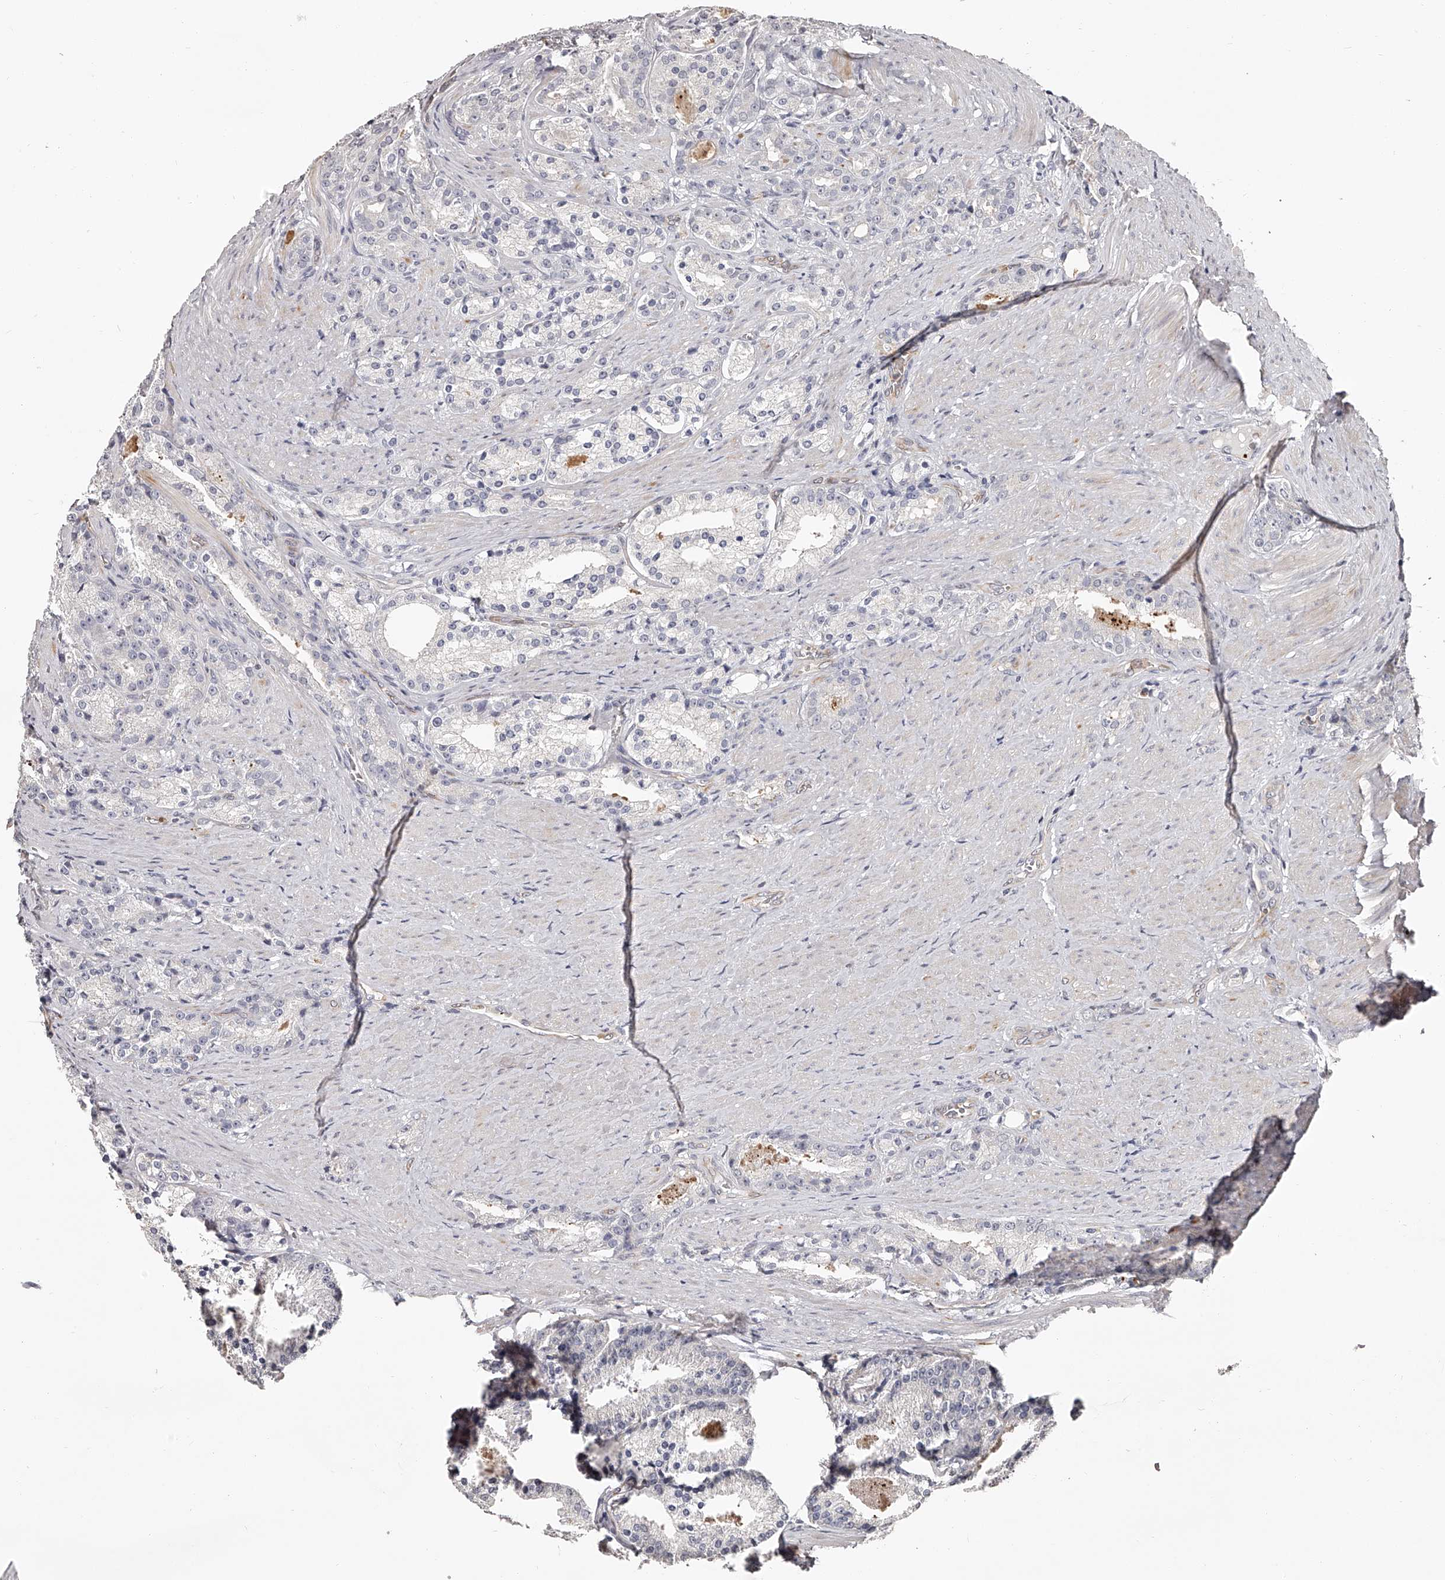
{"staining": {"intensity": "negative", "quantity": "none", "location": "none"}, "tissue": "prostate cancer", "cell_type": "Tumor cells", "image_type": "cancer", "snomed": [{"axis": "morphology", "description": "Adenocarcinoma, High grade"}, {"axis": "topography", "description": "Prostate"}], "caption": "This photomicrograph is of prostate high-grade adenocarcinoma stained with immunohistochemistry to label a protein in brown with the nuclei are counter-stained blue. There is no expression in tumor cells. (Stains: DAB immunohistochemistry with hematoxylin counter stain, Microscopy: brightfield microscopy at high magnification).", "gene": "URGCP", "patient": {"sex": "male", "age": 60}}